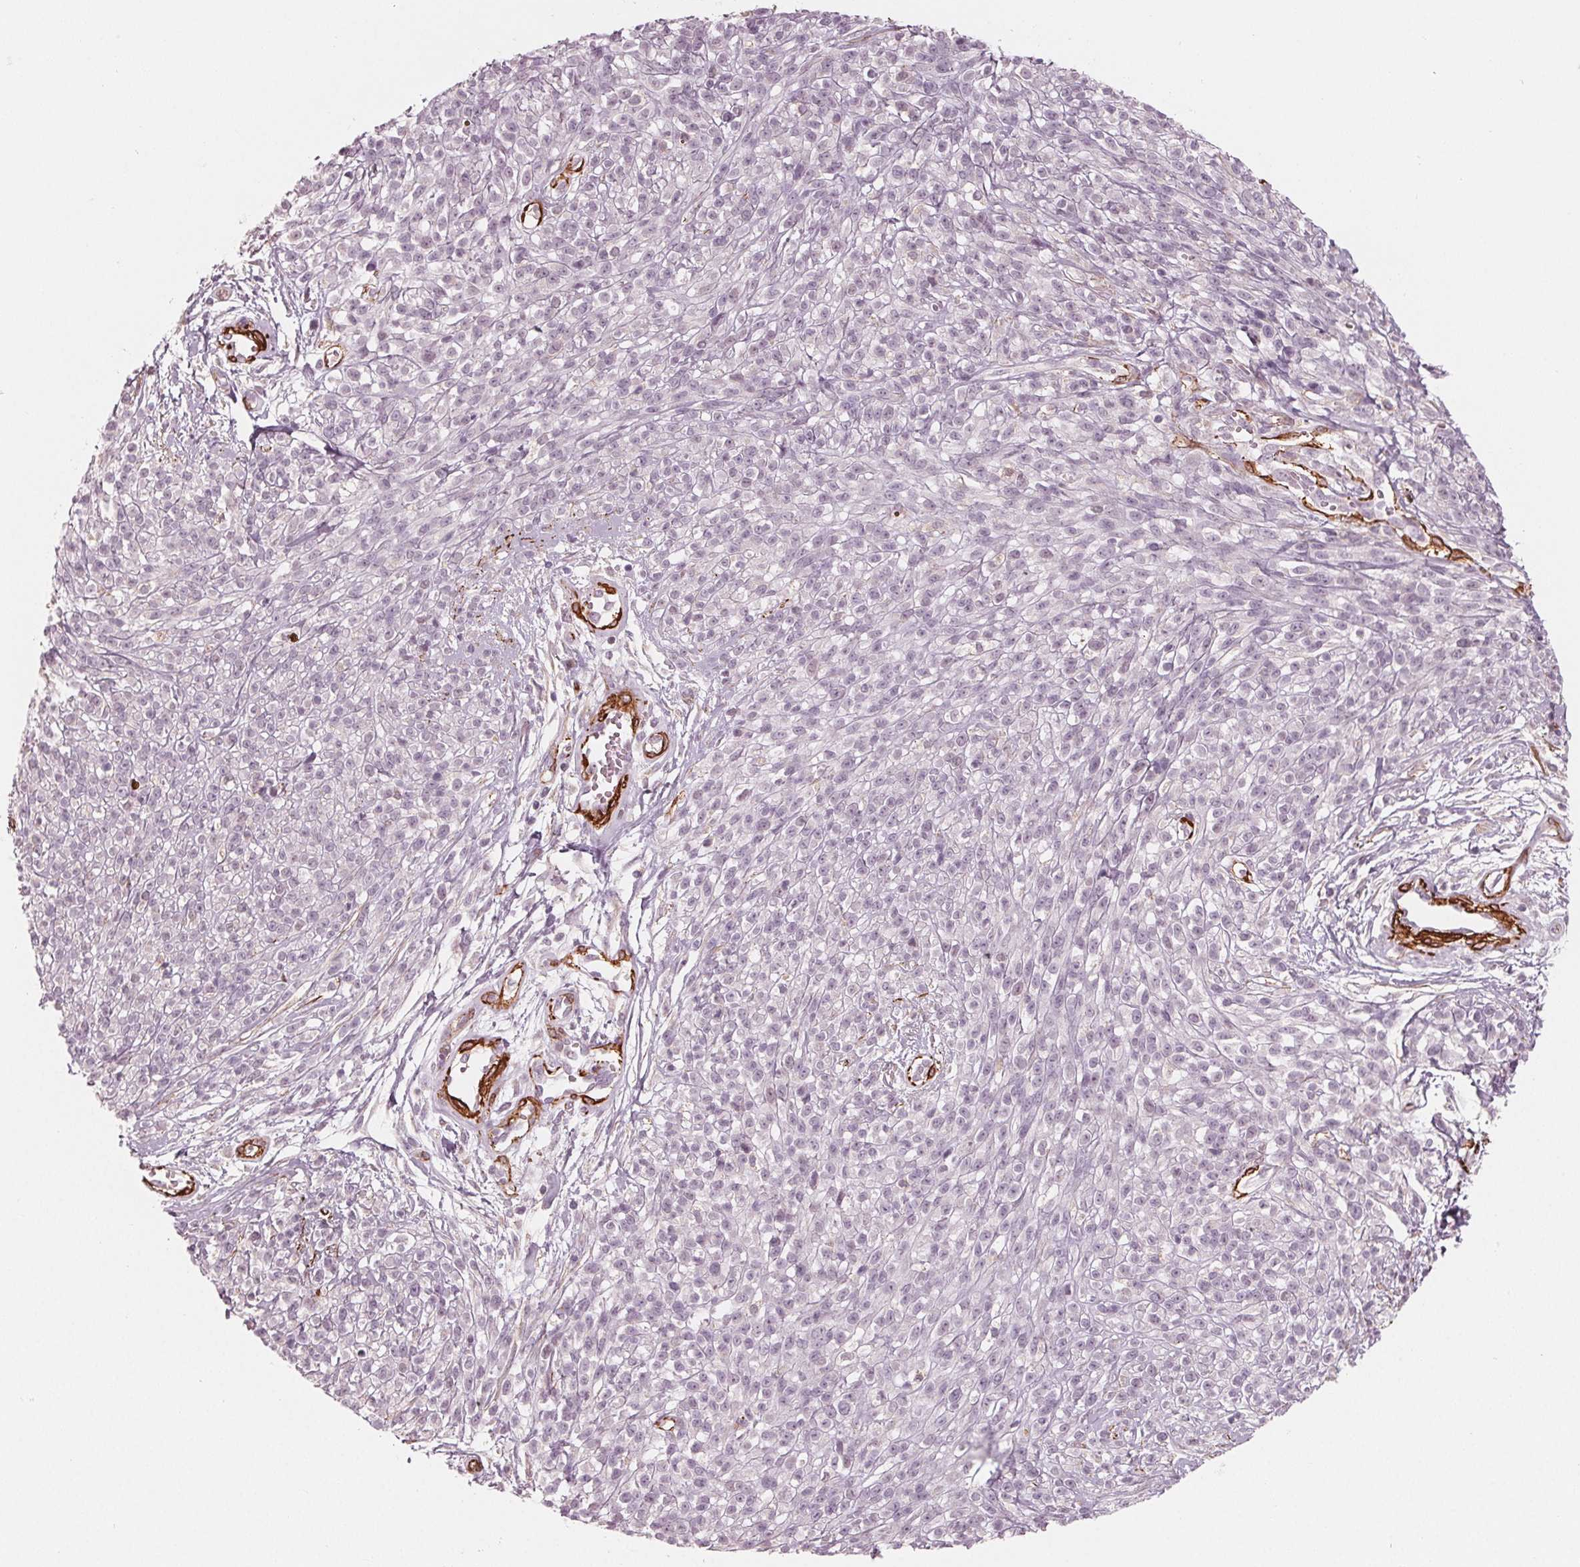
{"staining": {"intensity": "negative", "quantity": "none", "location": "none"}, "tissue": "melanoma", "cell_type": "Tumor cells", "image_type": "cancer", "snomed": [{"axis": "morphology", "description": "Malignant melanoma, NOS"}, {"axis": "topography", "description": "Skin"}, {"axis": "topography", "description": "Skin of trunk"}], "caption": "An IHC histopathology image of melanoma is shown. There is no staining in tumor cells of melanoma.", "gene": "MIER3", "patient": {"sex": "male", "age": 74}}